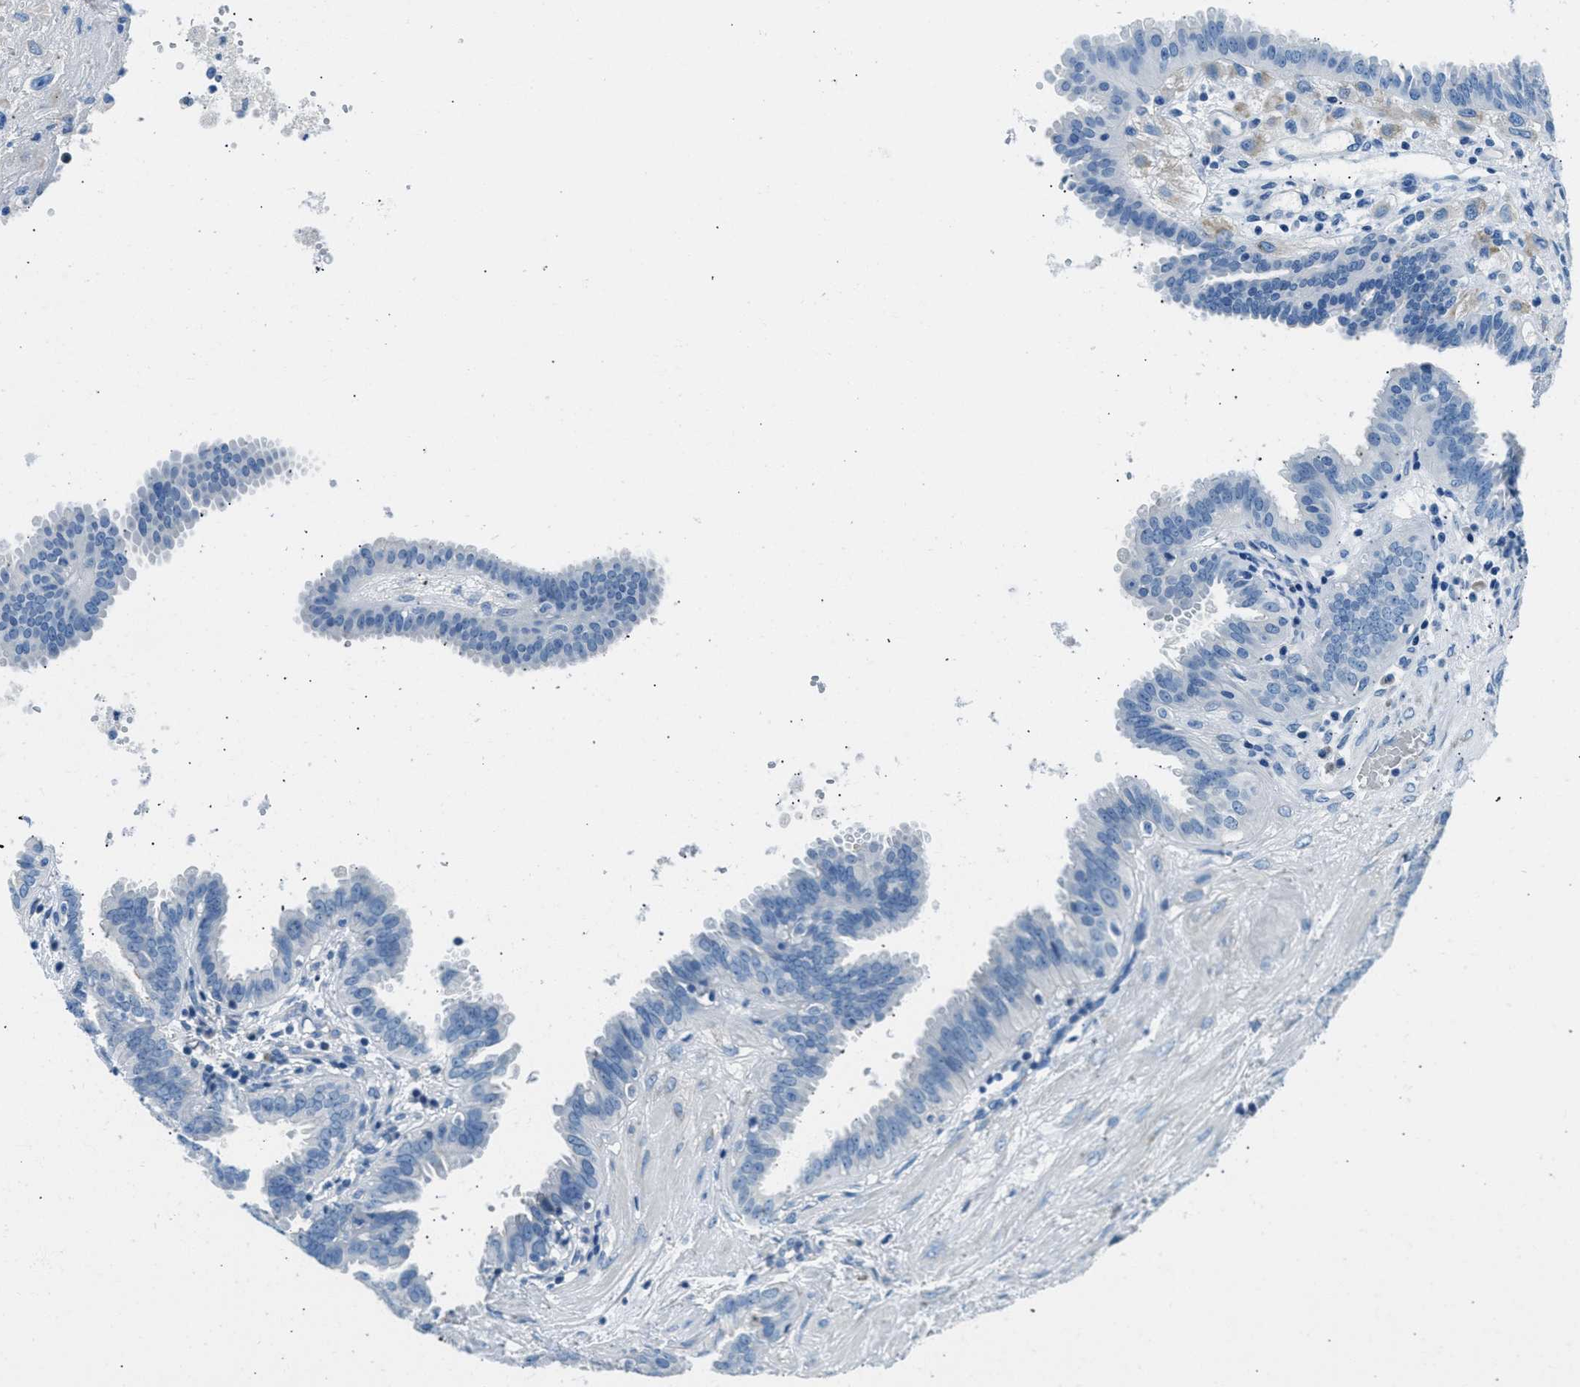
{"staining": {"intensity": "negative", "quantity": "none", "location": "none"}, "tissue": "fallopian tube", "cell_type": "Glandular cells", "image_type": "normal", "snomed": [{"axis": "morphology", "description": "Normal tissue, NOS"}, {"axis": "topography", "description": "Fallopian tube"}, {"axis": "topography", "description": "Placenta"}], "caption": "IHC of normal human fallopian tube displays no positivity in glandular cells. The staining is performed using DAB brown chromogen with nuclei counter-stained in using hematoxylin.", "gene": "CLDN18", "patient": {"sex": "female", "age": 32}}